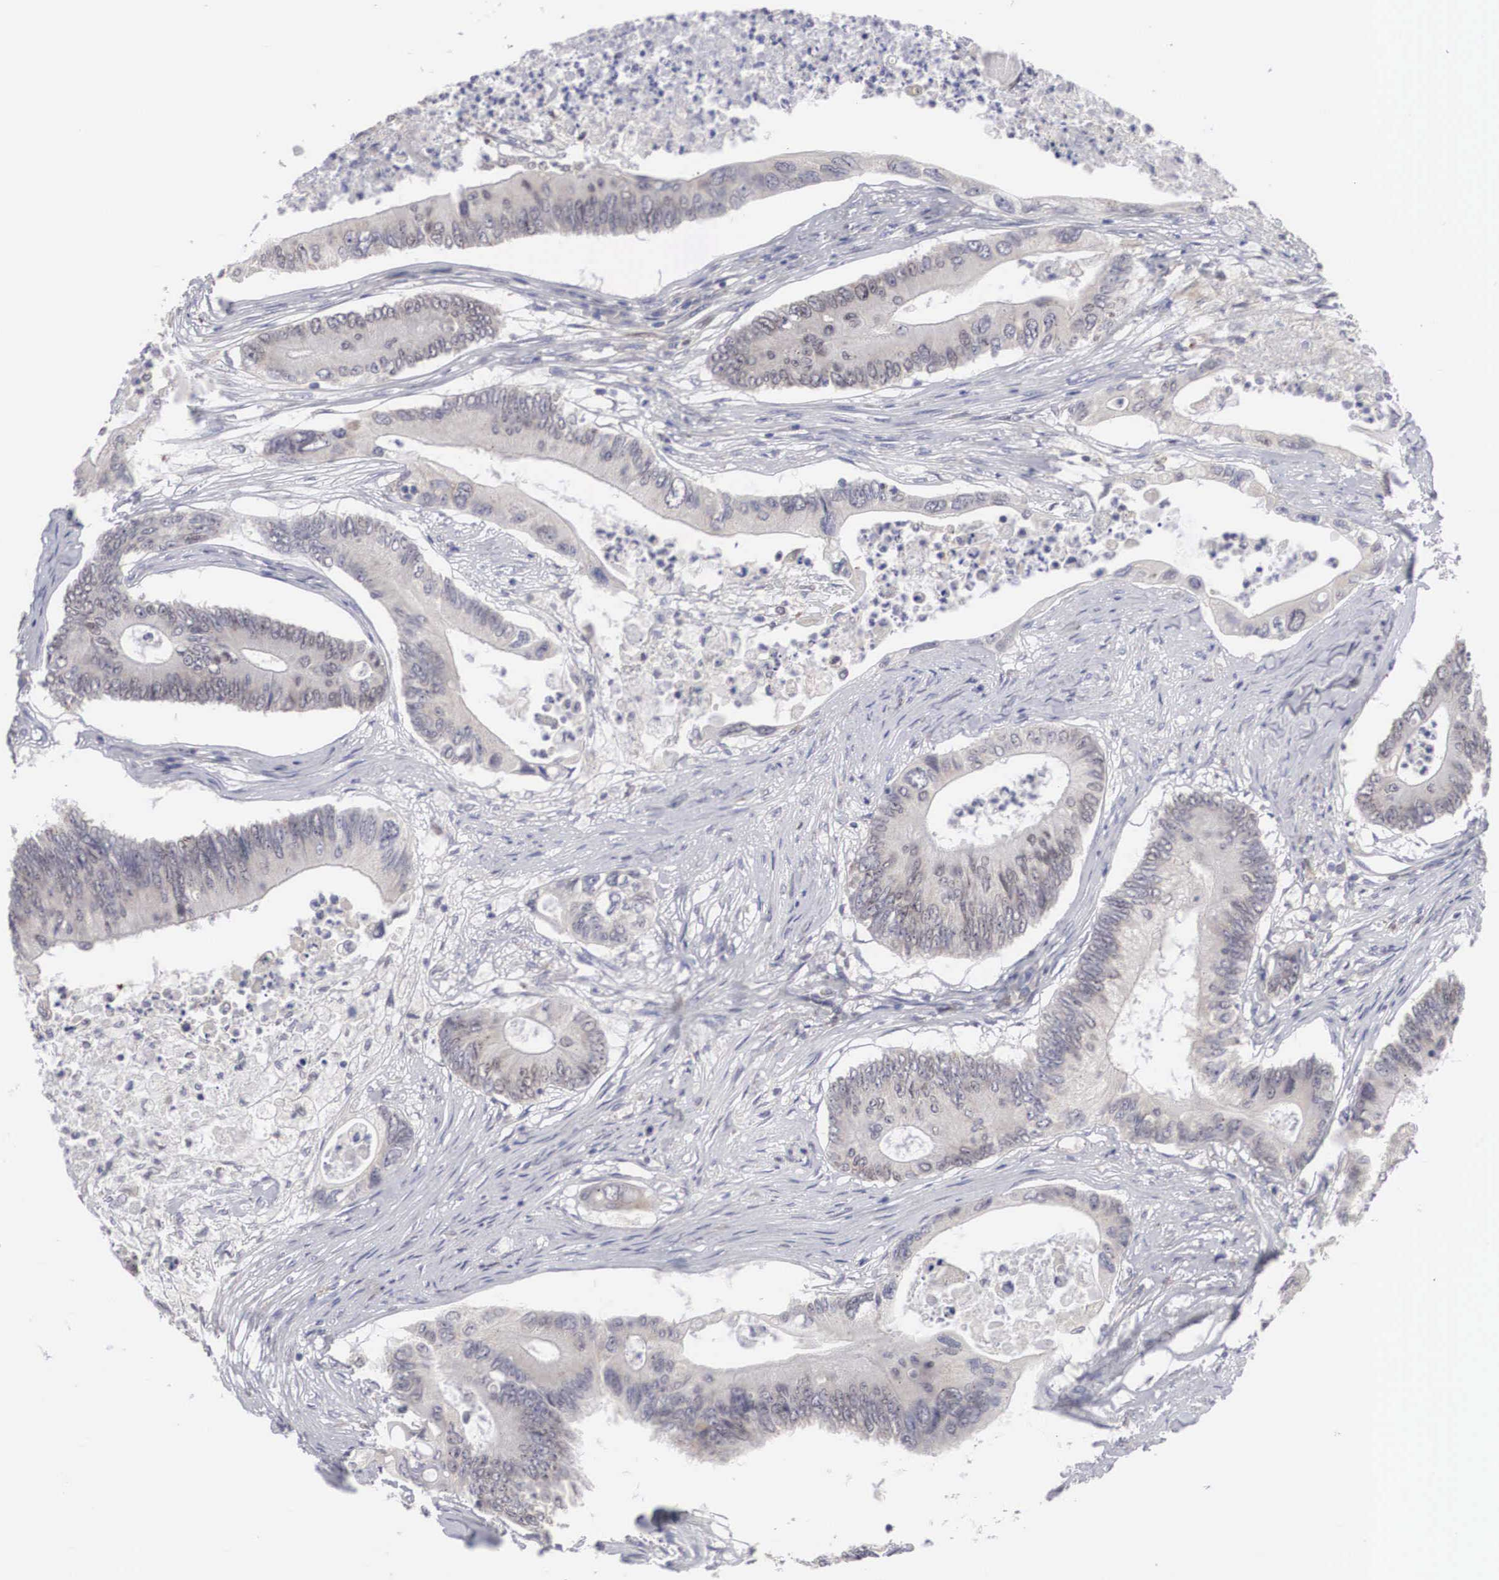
{"staining": {"intensity": "negative", "quantity": "none", "location": "none"}, "tissue": "colorectal cancer", "cell_type": "Tumor cells", "image_type": "cancer", "snomed": [{"axis": "morphology", "description": "Adenocarcinoma, NOS"}, {"axis": "topography", "description": "Colon"}], "caption": "Tumor cells show no significant positivity in colorectal cancer.", "gene": "HMOX1", "patient": {"sex": "male", "age": 65}}